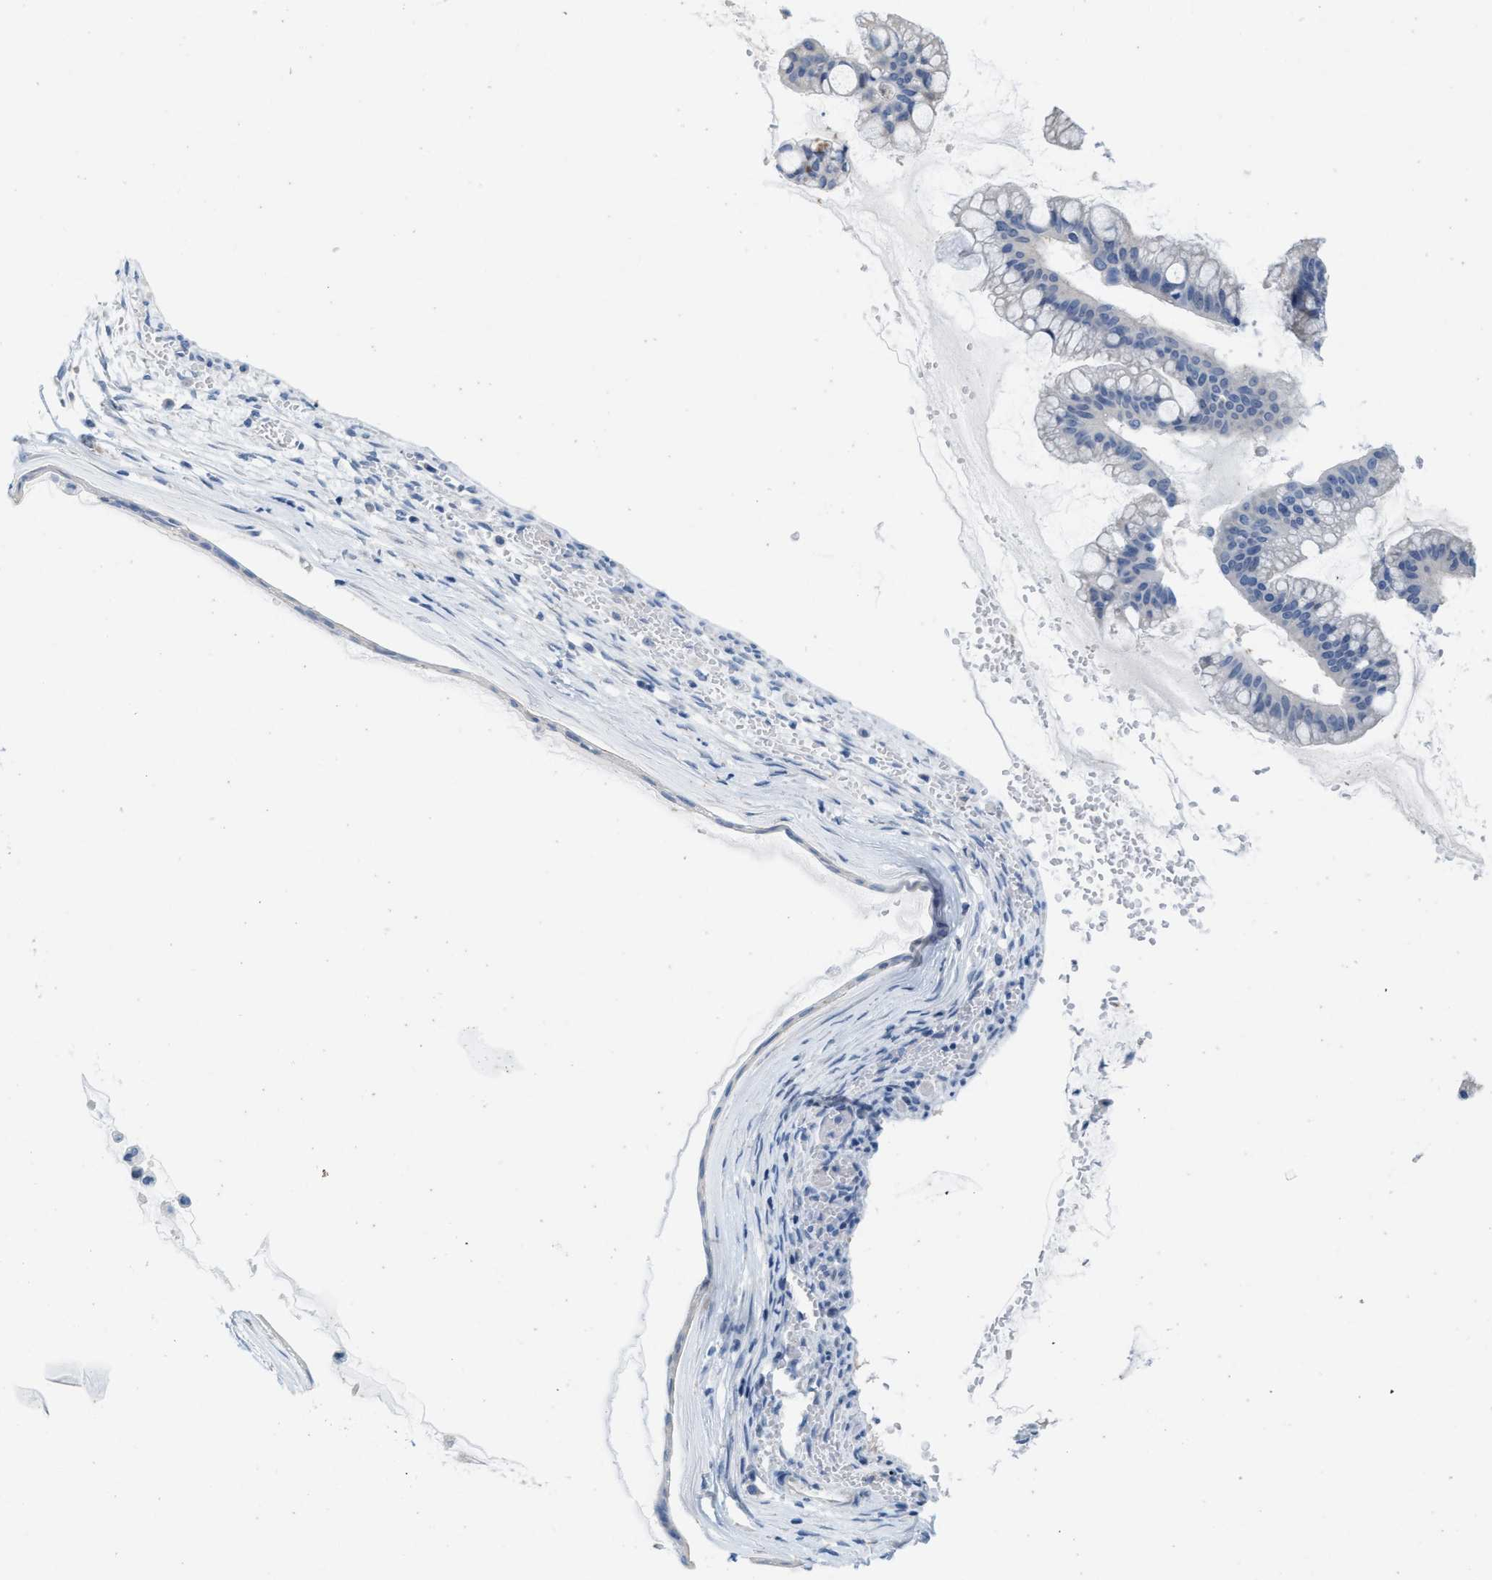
{"staining": {"intensity": "negative", "quantity": "none", "location": "none"}, "tissue": "ovarian cancer", "cell_type": "Tumor cells", "image_type": "cancer", "snomed": [{"axis": "morphology", "description": "Cystadenocarcinoma, mucinous, NOS"}, {"axis": "topography", "description": "Ovary"}], "caption": "A photomicrograph of human ovarian cancer is negative for staining in tumor cells. (Stains: DAB IHC with hematoxylin counter stain, Microscopy: brightfield microscopy at high magnification).", "gene": "ABCB11", "patient": {"sex": "female", "age": 73}}